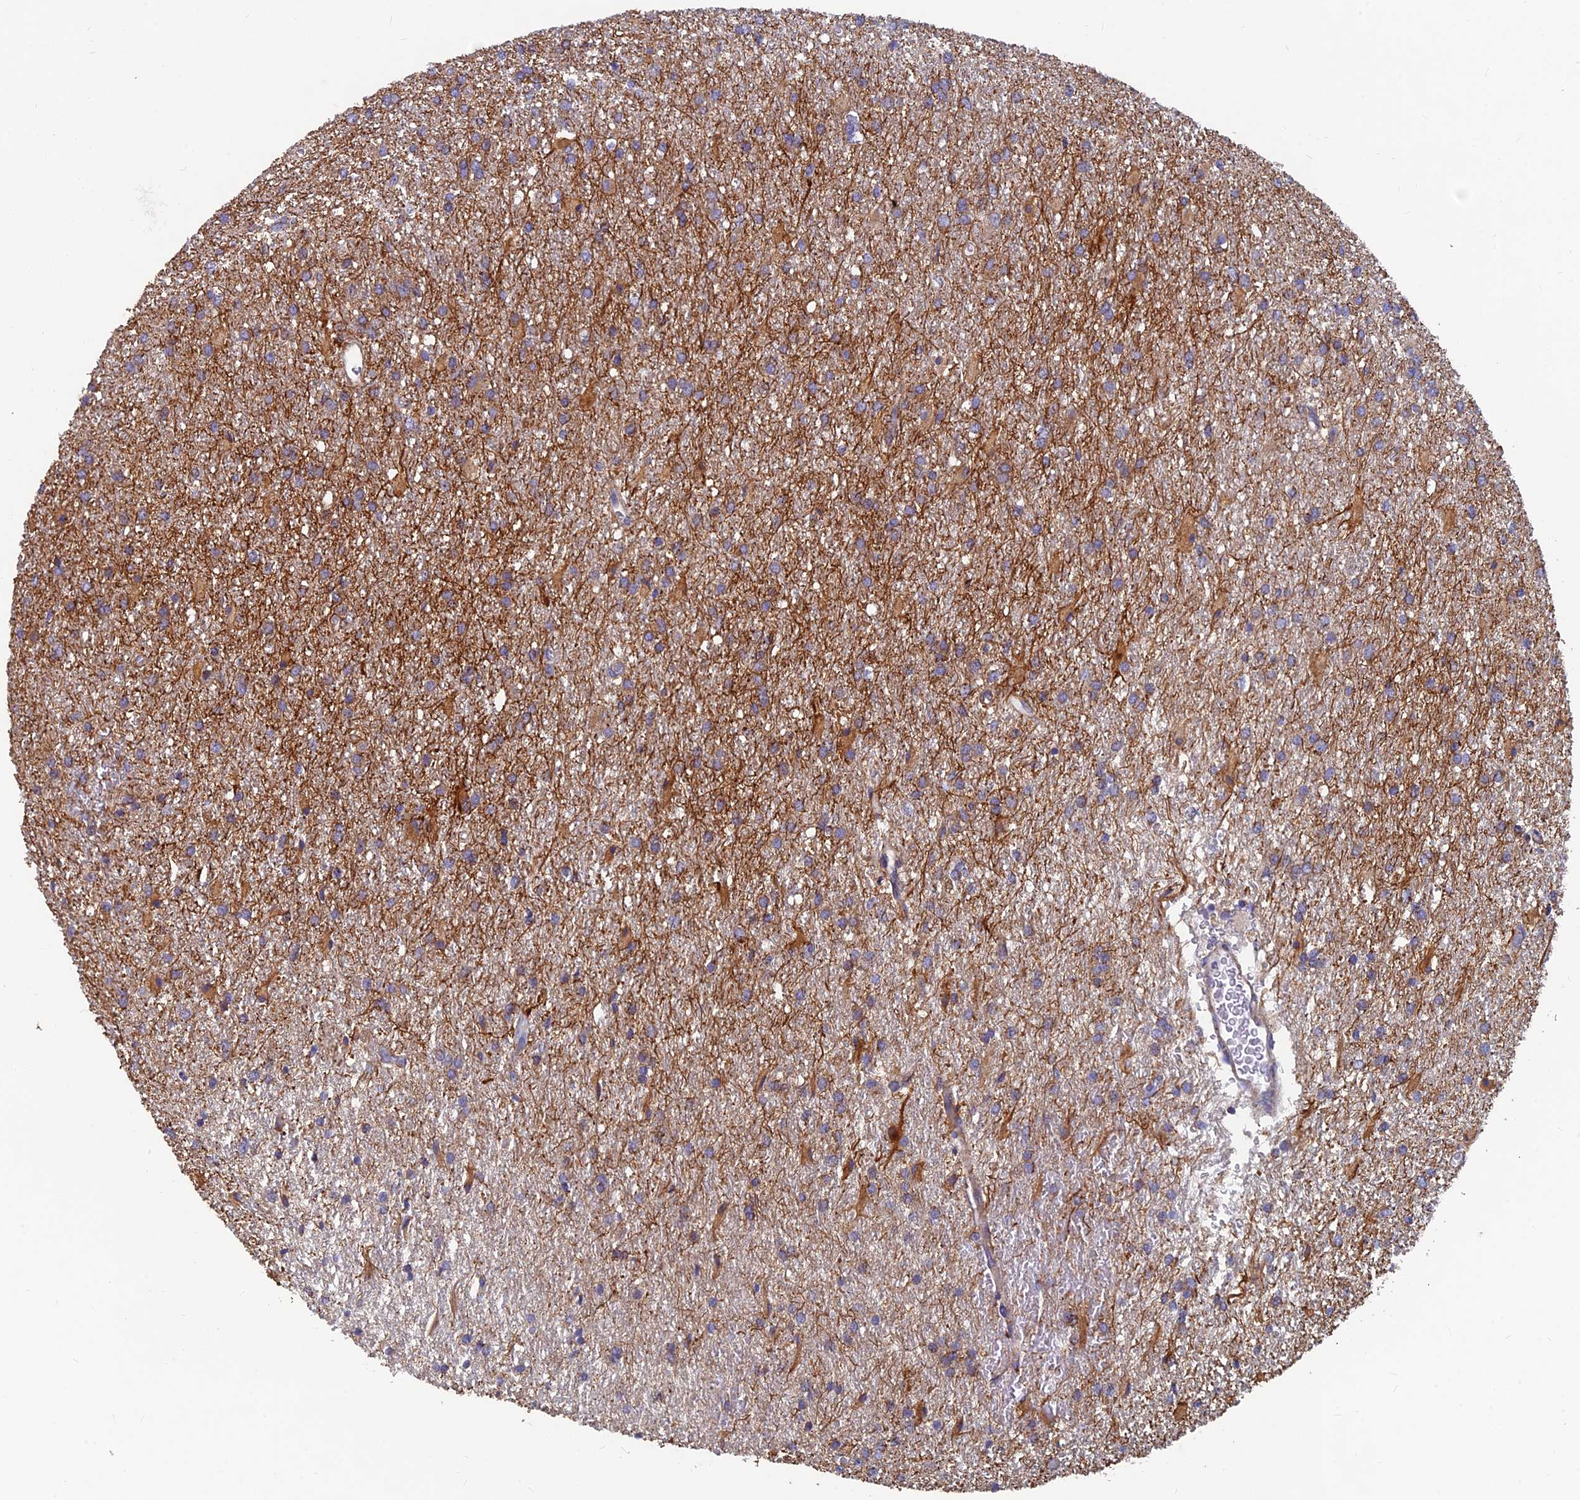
{"staining": {"intensity": "moderate", "quantity": "<25%", "location": "cytoplasmic/membranous"}, "tissue": "glioma", "cell_type": "Tumor cells", "image_type": "cancer", "snomed": [{"axis": "morphology", "description": "Glioma, malignant, High grade"}, {"axis": "topography", "description": "Brain"}], "caption": "A micrograph showing moderate cytoplasmic/membranous staining in approximately <25% of tumor cells in high-grade glioma (malignant), as visualized by brown immunohistochemical staining.", "gene": "MRPS9", "patient": {"sex": "female", "age": 50}}